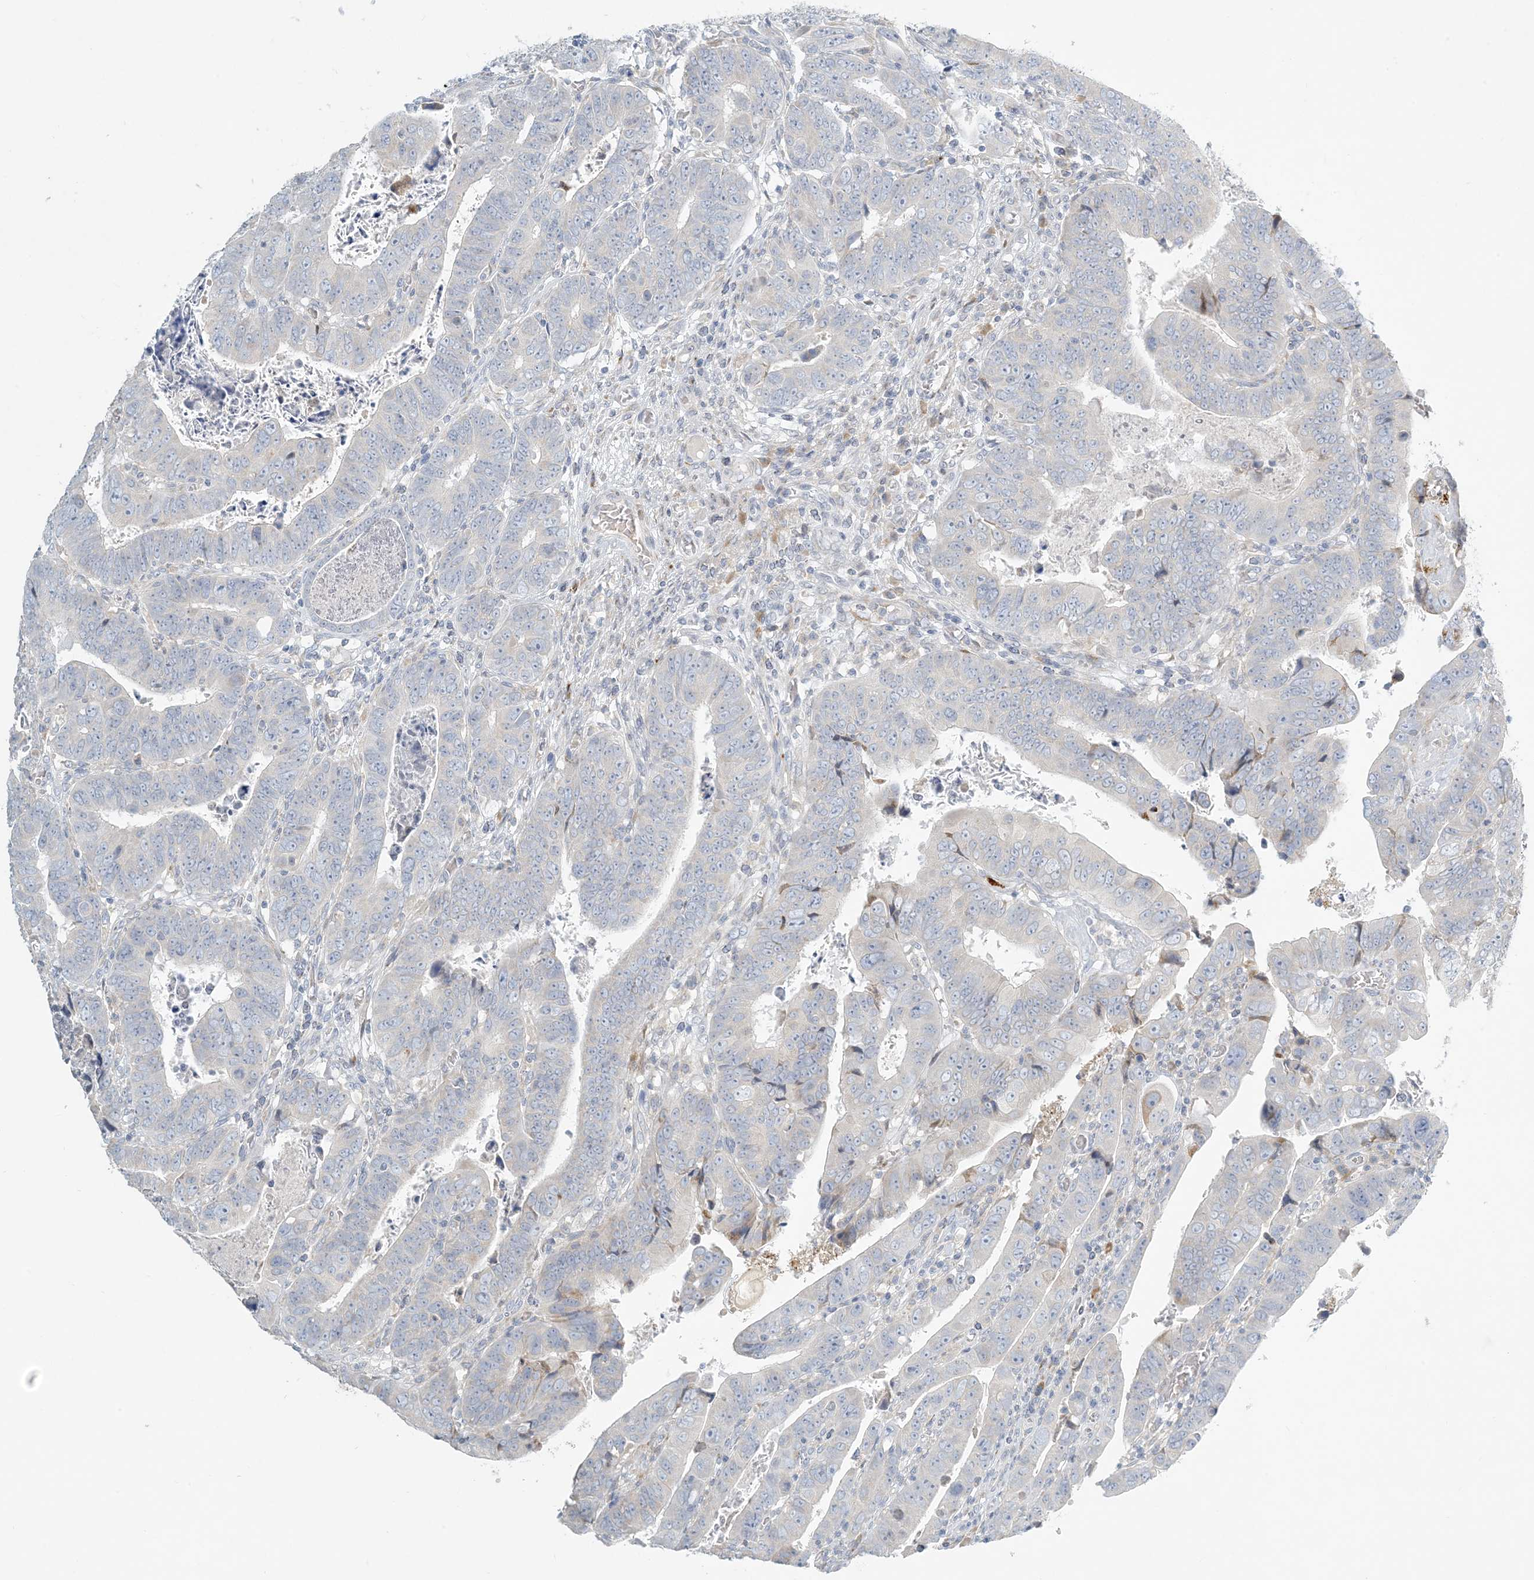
{"staining": {"intensity": "negative", "quantity": "none", "location": "none"}, "tissue": "colorectal cancer", "cell_type": "Tumor cells", "image_type": "cancer", "snomed": [{"axis": "morphology", "description": "Normal tissue, NOS"}, {"axis": "morphology", "description": "Adenocarcinoma, NOS"}, {"axis": "topography", "description": "Rectum"}], "caption": "DAB immunohistochemical staining of colorectal adenocarcinoma demonstrates no significant positivity in tumor cells.", "gene": "ZNF385D", "patient": {"sex": "female", "age": 65}}